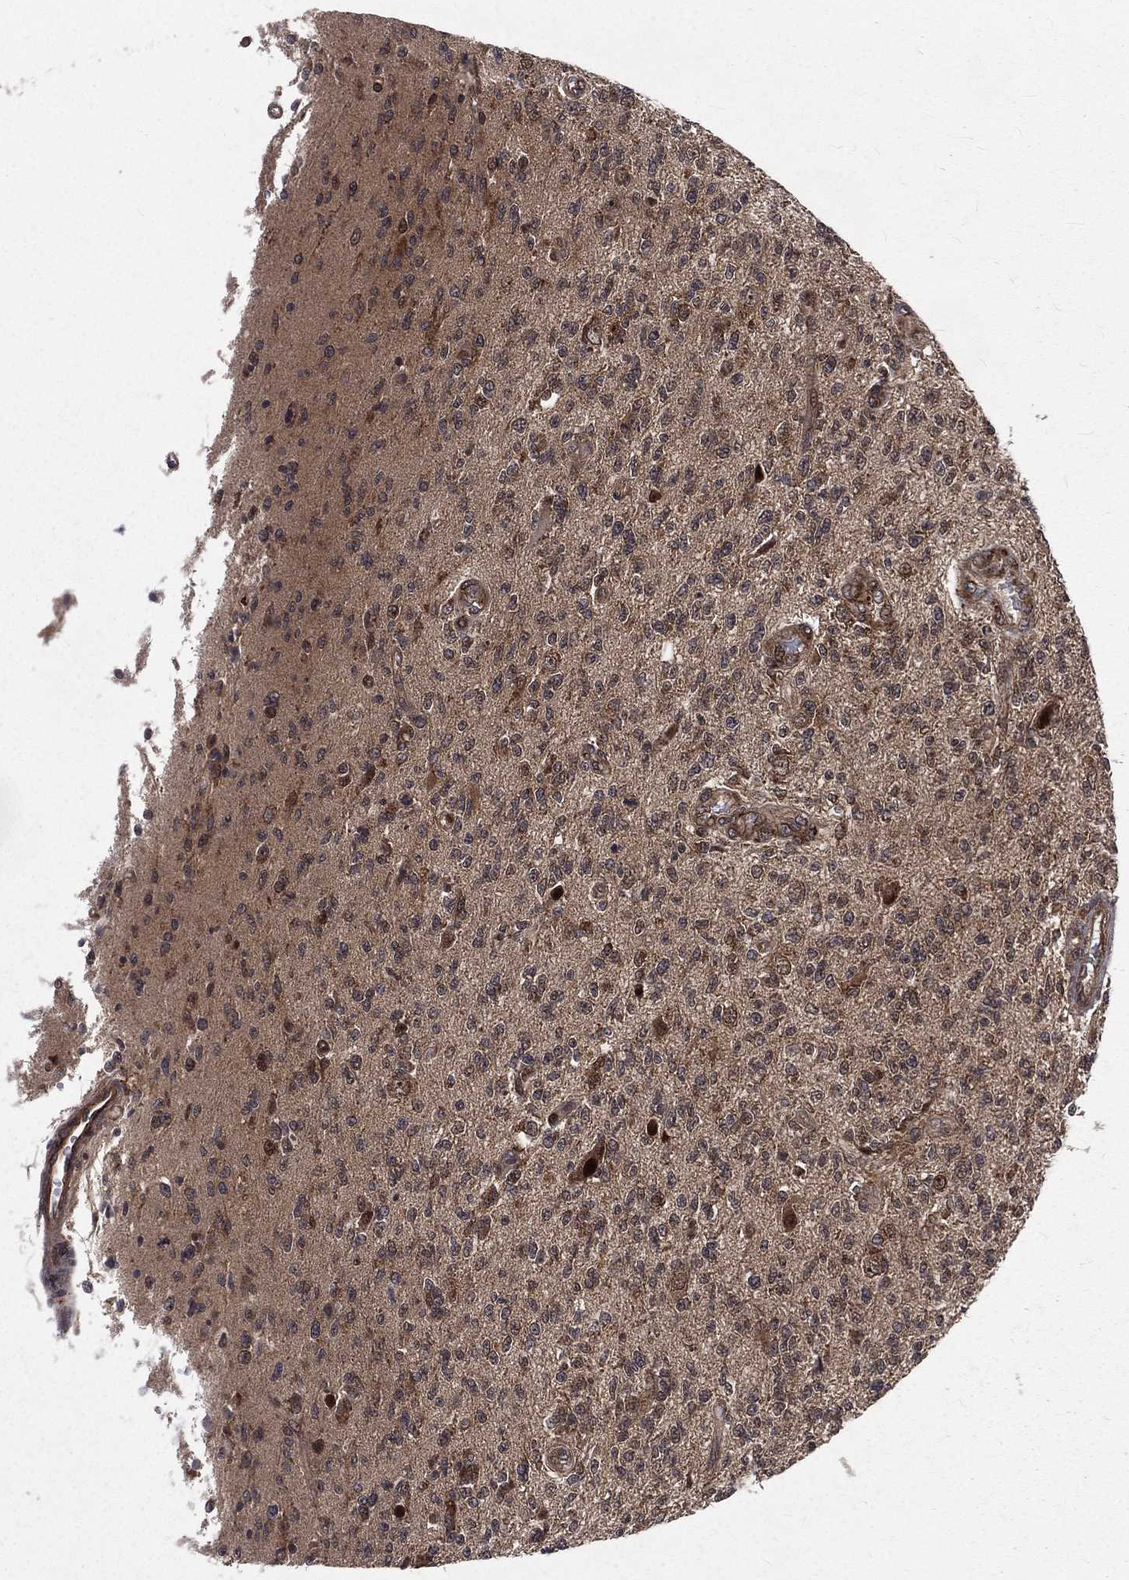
{"staining": {"intensity": "moderate", "quantity": "<25%", "location": "cytoplasmic/membranous"}, "tissue": "glioma", "cell_type": "Tumor cells", "image_type": "cancer", "snomed": [{"axis": "morphology", "description": "Glioma, malignant, High grade"}, {"axis": "topography", "description": "Brain"}], "caption": "Tumor cells show moderate cytoplasmic/membranous expression in approximately <25% of cells in glioma. The staining is performed using DAB (3,3'-diaminobenzidine) brown chromogen to label protein expression. The nuclei are counter-stained blue using hematoxylin.", "gene": "ARL3", "patient": {"sex": "male", "age": 56}}